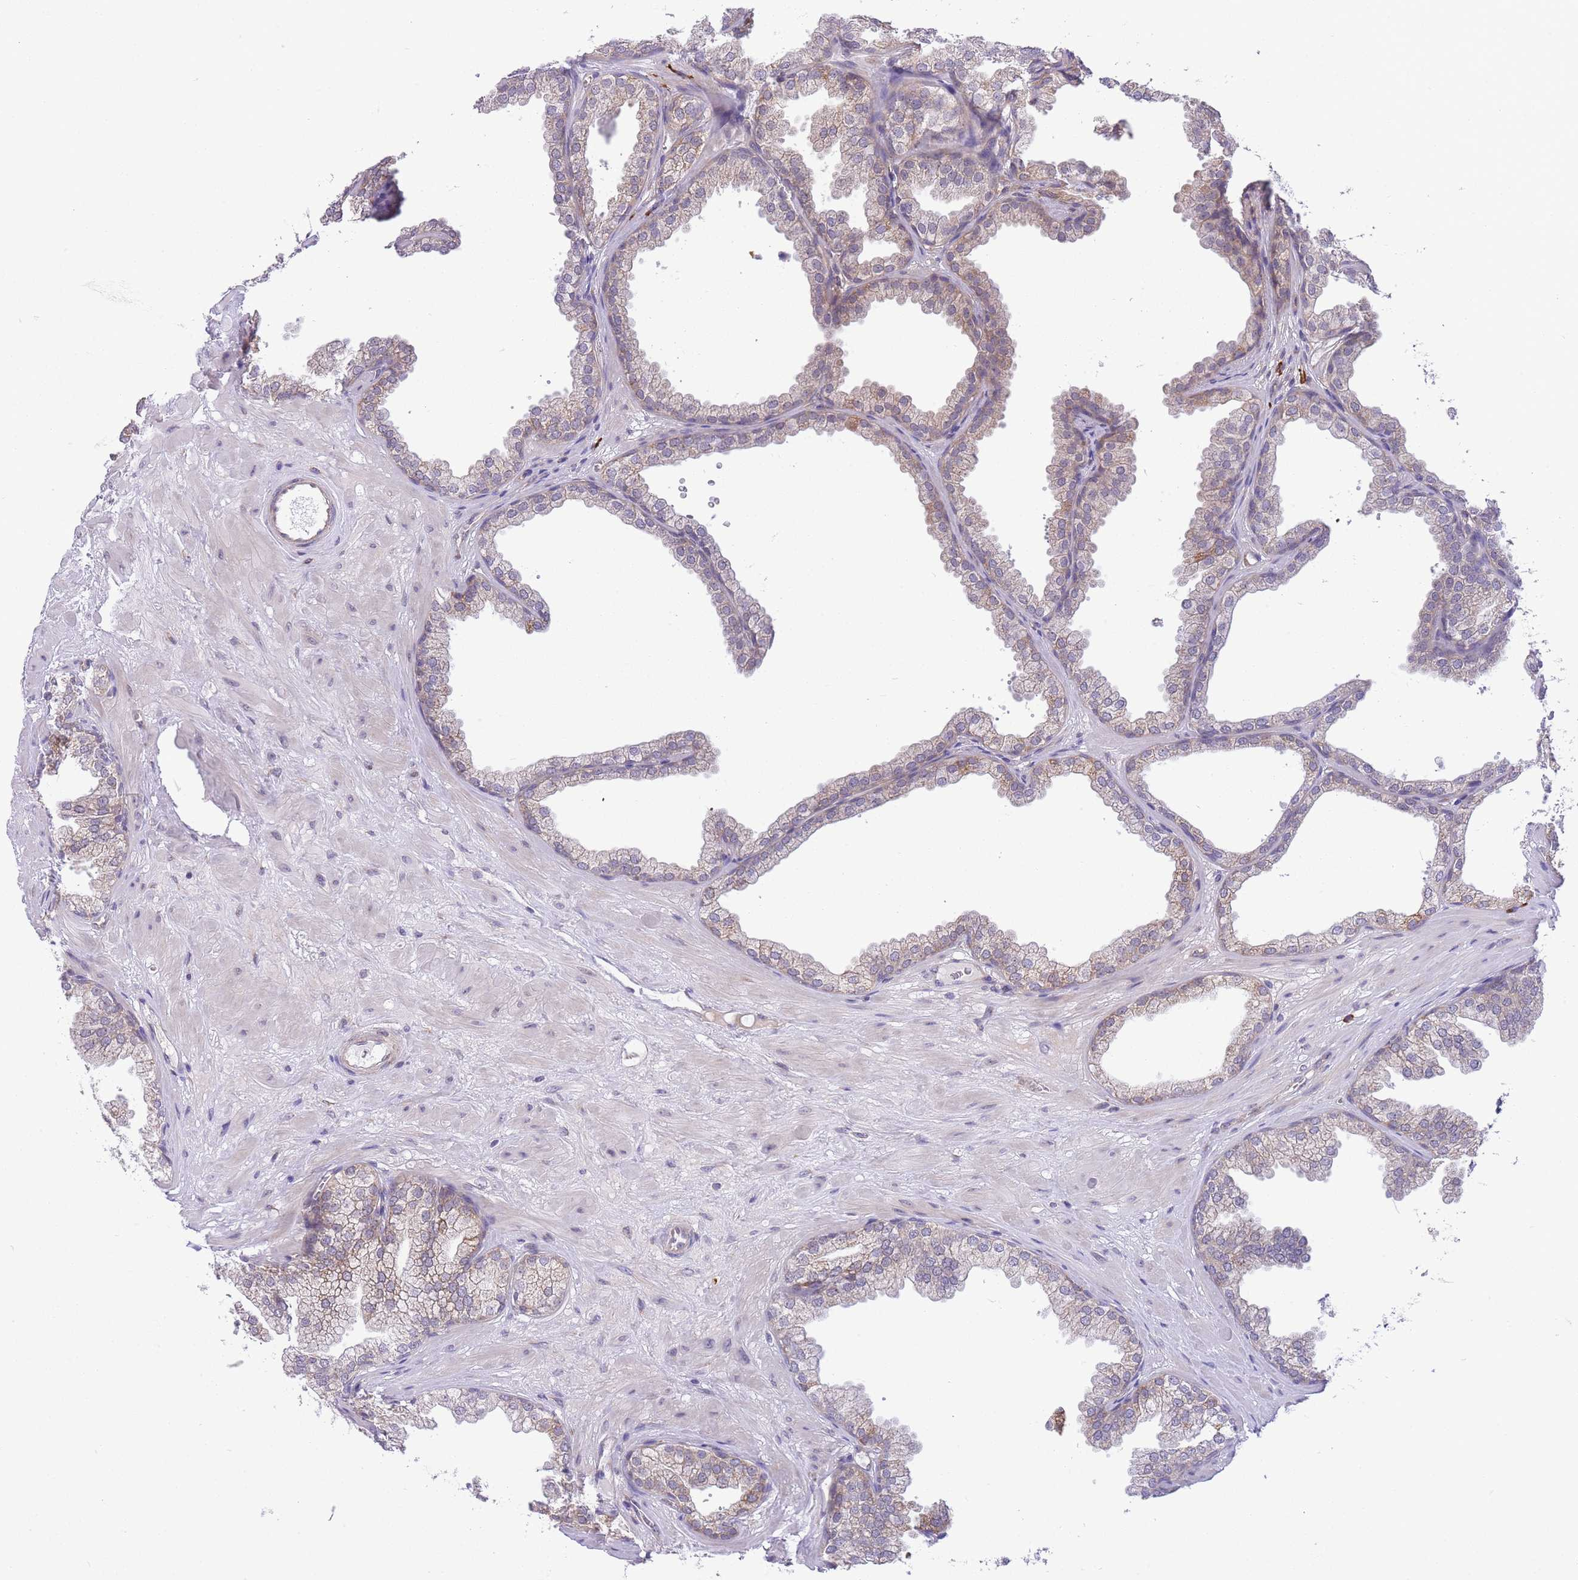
{"staining": {"intensity": "moderate", "quantity": "25%-75%", "location": "cytoplasmic/membranous"}, "tissue": "prostate", "cell_type": "Glandular cells", "image_type": "normal", "snomed": [{"axis": "morphology", "description": "Normal tissue, NOS"}, {"axis": "topography", "description": "Prostate"}], "caption": "IHC of benign prostate reveals medium levels of moderate cytoplasmic/membranous staining in approximately 25%-75% of glandular cells. The protein is shown in brown color, while the nuclei are stained blue.", "gene": "EXOSC8", "patient": {"sex": "male", "age": 37}}